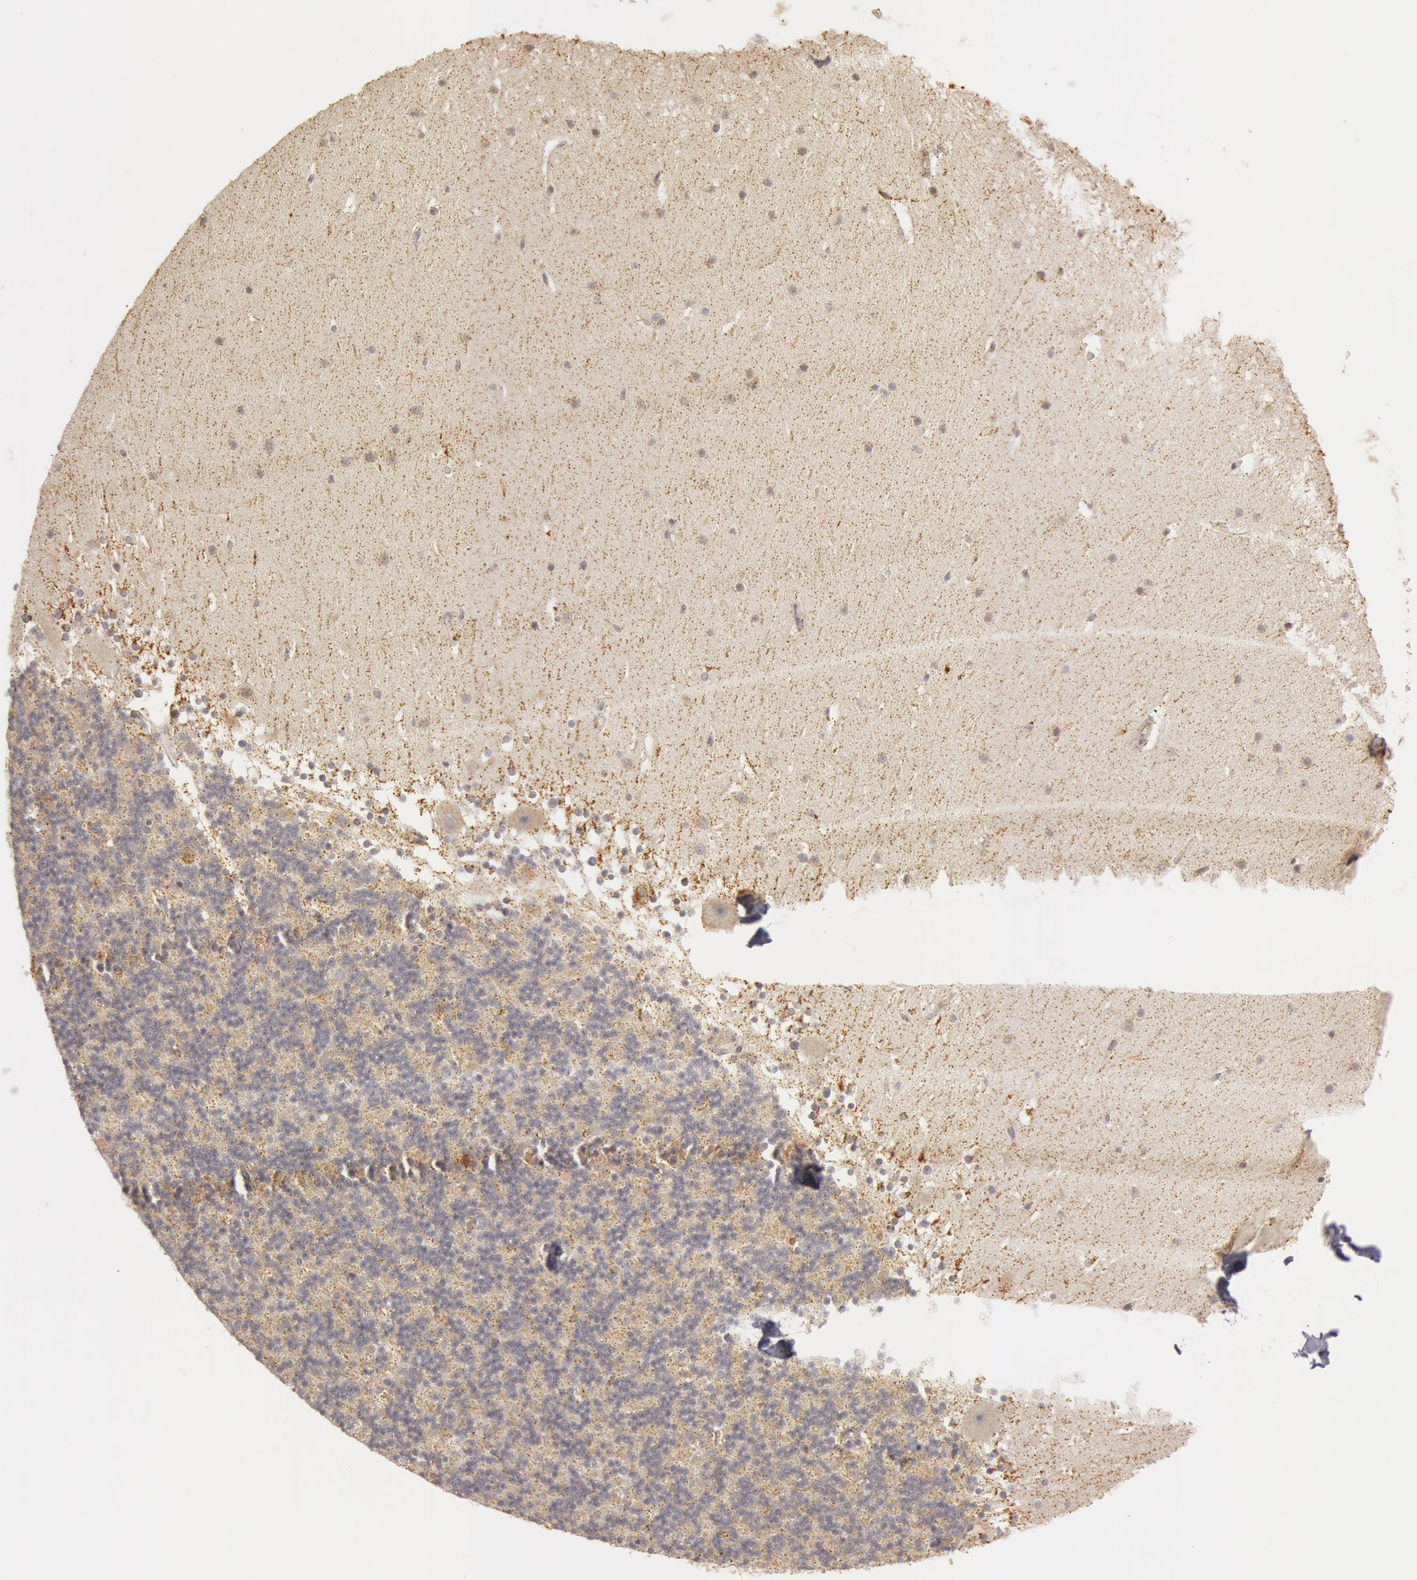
{"staining": {"intensity": "weak", "quantity": ">75%", "location": "cytoplasmic/membranous"}, "tissue": "cerebellum", "cell_type": "Cells in granular layer", "image_type": "normal", "snomed": [{"axis": "morphology", "description": "Normal tissue, NOS"}, {"axis": "topography", "description": "Cerebellum"}], "caption": "Cerebellum stained with DAB (3,3'-diaminobenzidine) immunohistochemistry (IHC) demonstrates low levels of weak cytoplasmic/membranous staining in about >75% of cells in granular layer.", "gene": "C7", "patient": {"sex": "female", "age": 19}}